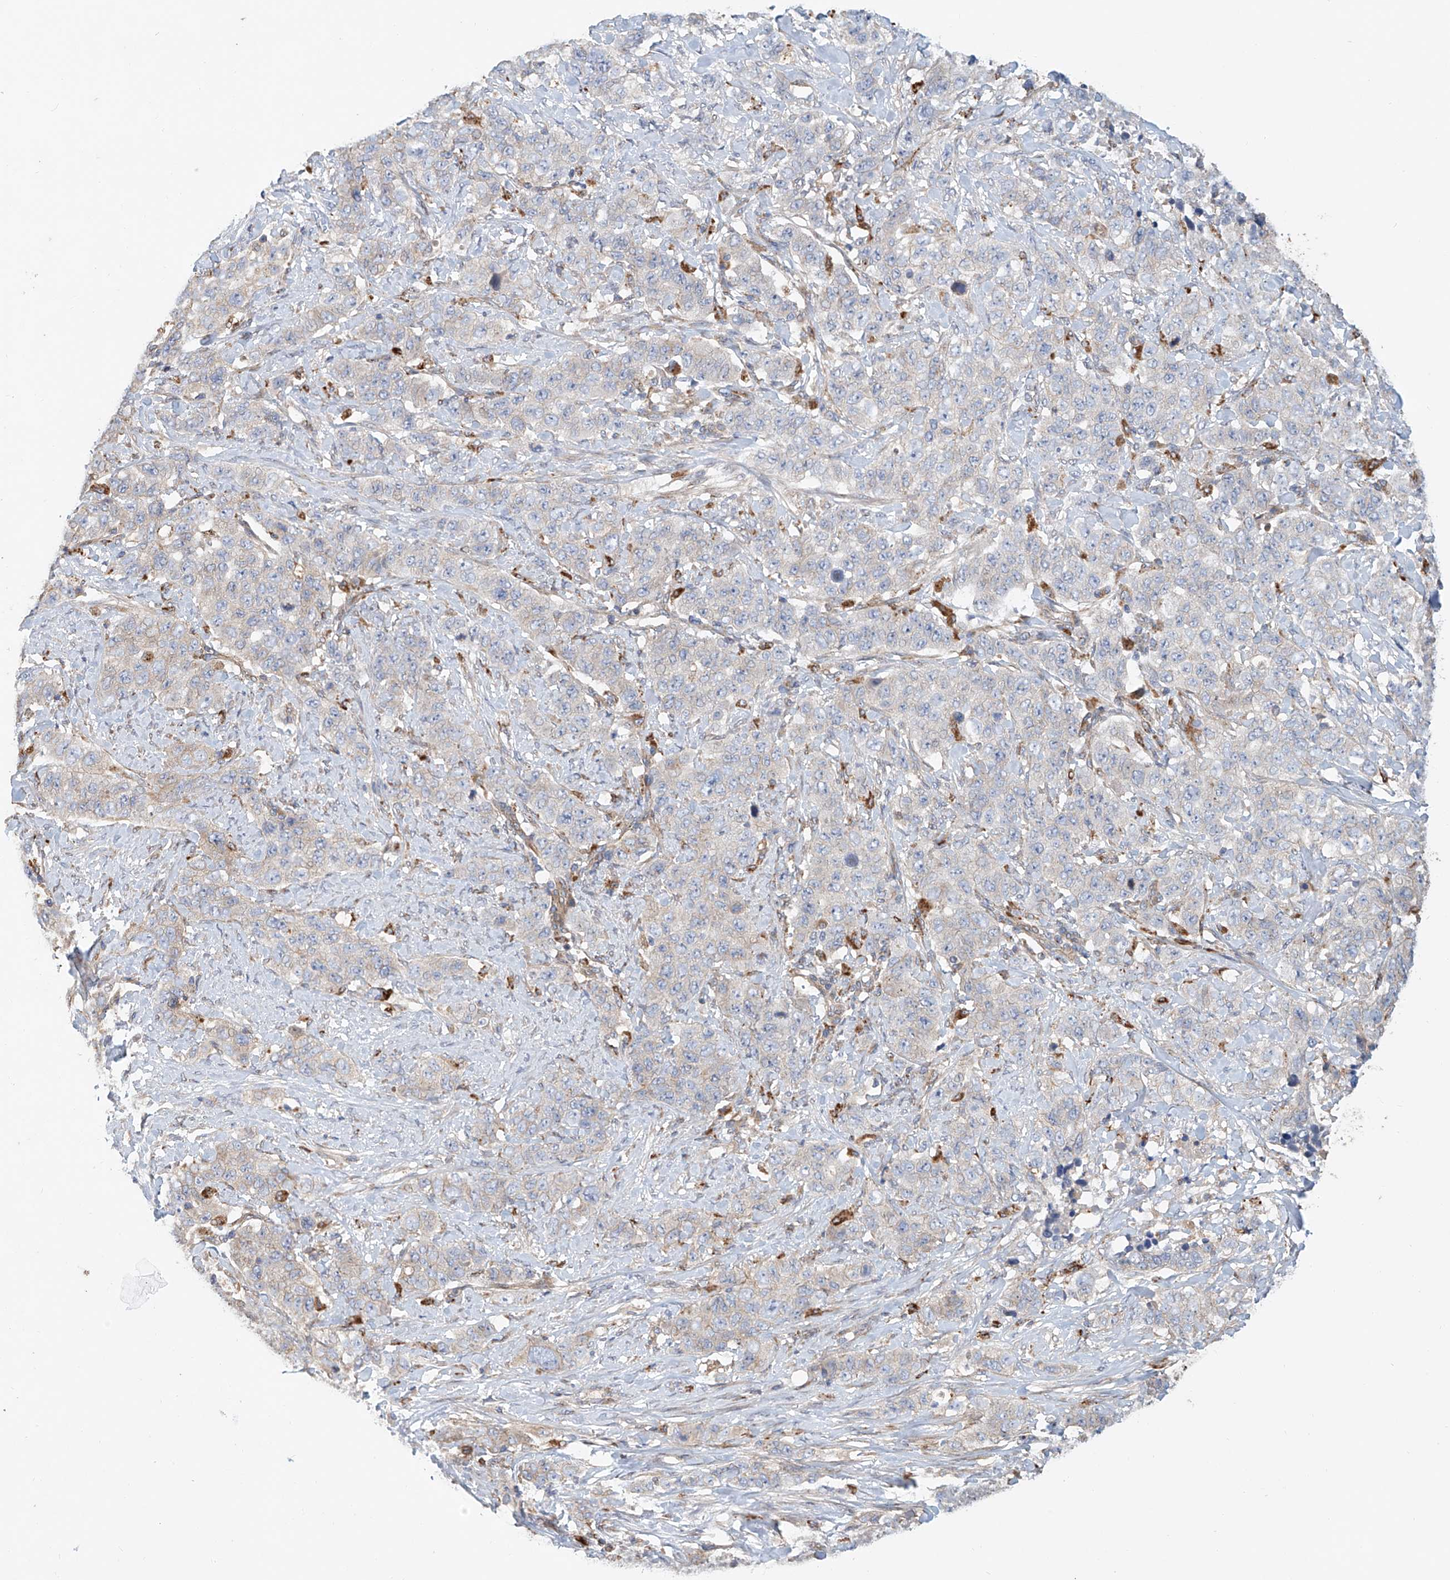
{"staining": {"intensity": "weak", "quantity": "25%-75%", "location": "cytoplasmic/membranous"}, "tissue": "stomach cancer", "cell_type": "Tumor cells", "image_type": "cancer", "snomed": [{"axis": "morphology", "description": "Adenocarcinoma, NOS"}, {"axis": "topography", "description": "Stomach"}], "caption": "Protein staining shows weak cytoplasmic/membranous positivity in approximately 25%-75% of tumor cells in stomach cancer (adenocarcinoma).", "gene": "HGSNAT", "patient": {"sex": "male", "age": 48}}